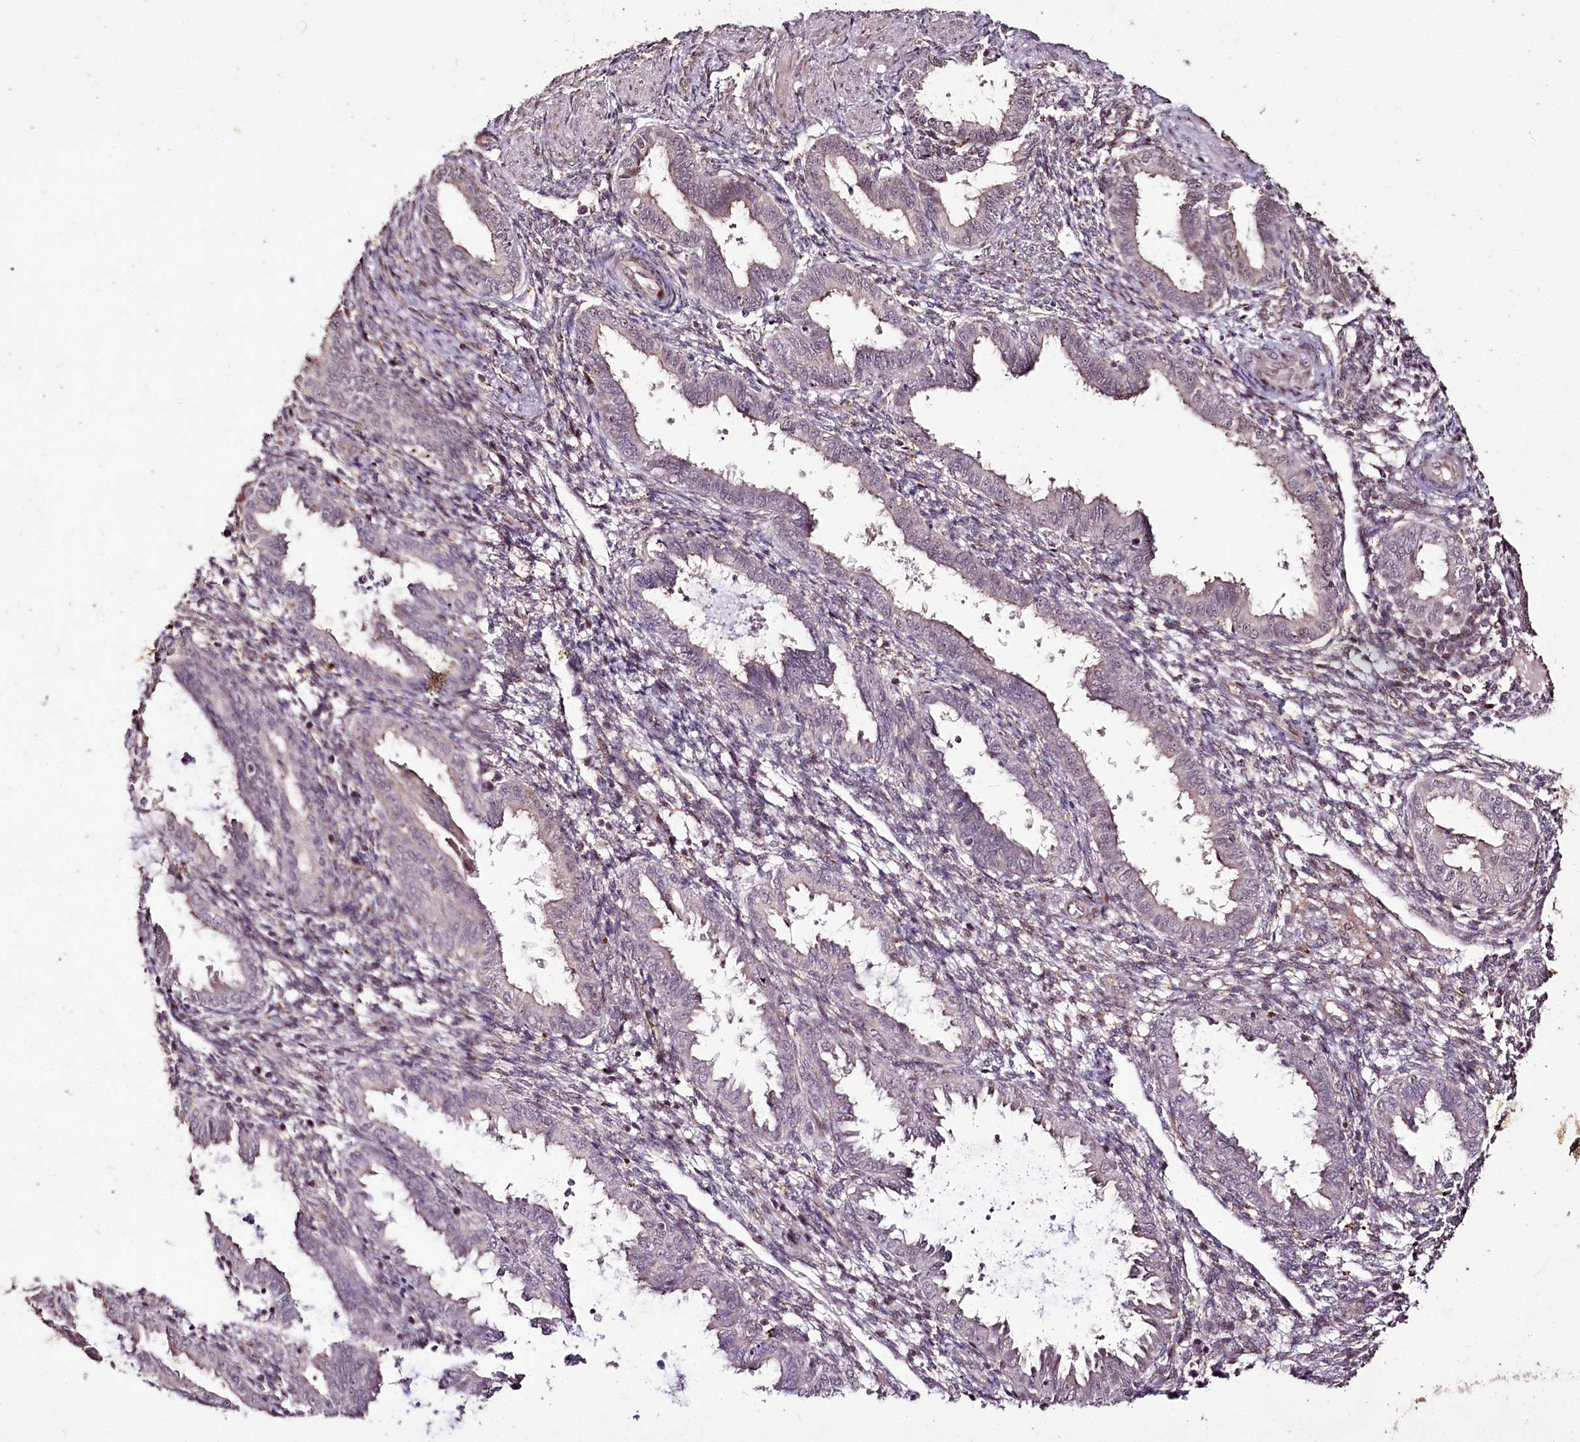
{"staining": {"intensity": "negative", "quantity": "none", "location": "none"}, "tissue": "endometrium", "cell_type": "Cells in endometrial stroma", "image_type": "normal", "snomed": [{"axis": "morphology", "description": "Normal tissue, NOS"}, {"axis": "topography", "description": "Endometrium"}], "caption": "An image of endometrium stained for a protein displays no brown staining in cells in endometrial stroma.", "gene": "CARD19", "patient": {"sex": "female", "age": 33}}